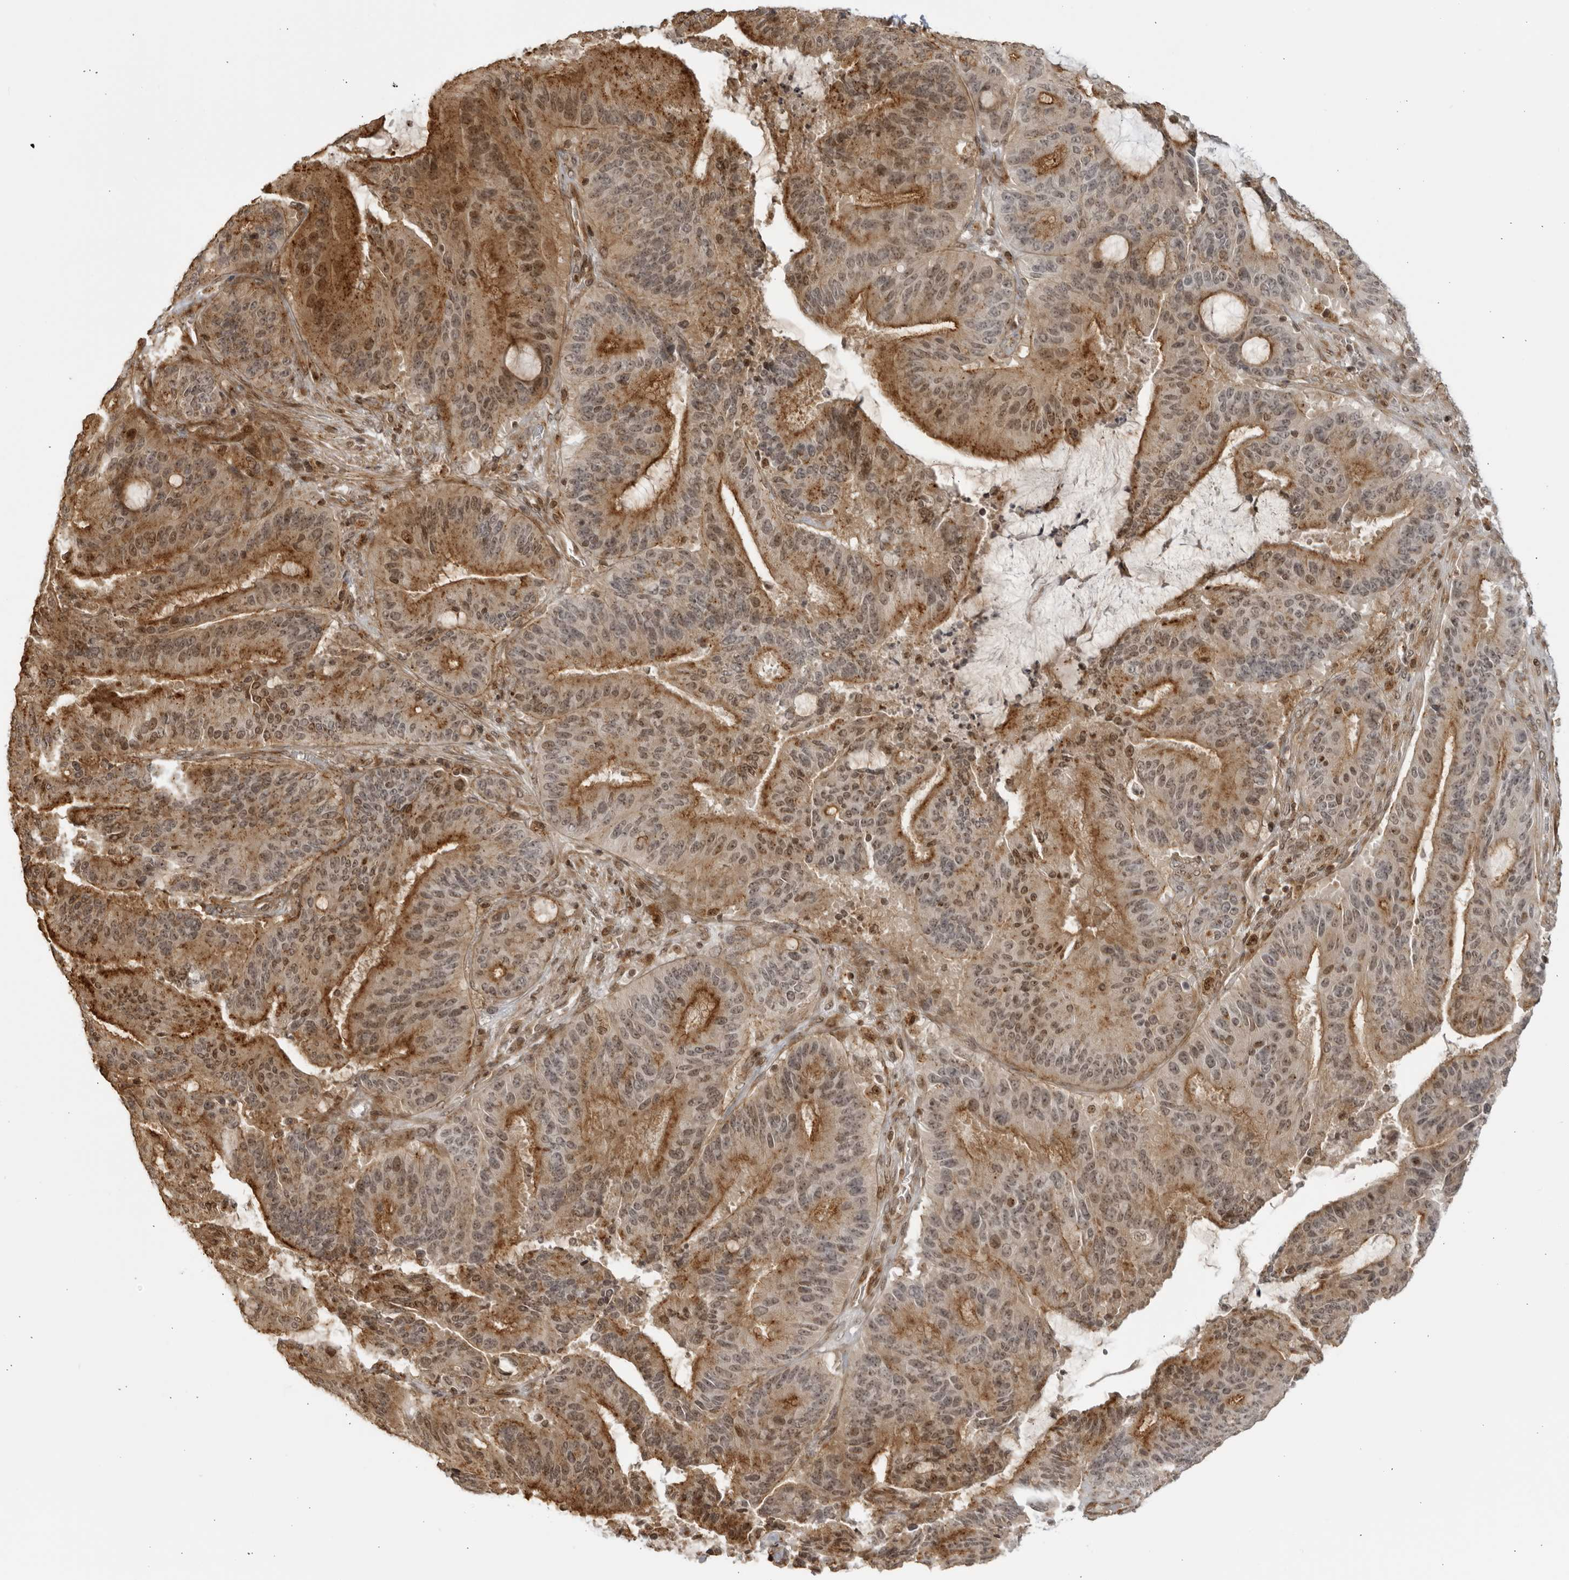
{"staining": {"intensity": "moderate", "quantity": ">75%", "location": "cytoplasmic/membranous,nuclear"}, "tissue": "liver cancer", "cell_type": "Tumor cells", "image_type": "cancer", "snomed": [{"axis": "morphology", "description": "Normal tissue, NOS"}, {"axis": "morphology", "description": "Cholangiocarcinoma"}, {"axis": "topography", "description": "Liver"}, {"axis": "topography", "description": "Peripheral nerve tissue"}], "caption": "Human cholangiocarcinoma (liver) stained with a brown dye displays moderate cytoplasmic/membranous and nuclear positive expression in approximately >75% of tumor cells.", "gene": "TCF21", "patient": {"sex": "female", "age": 73}}